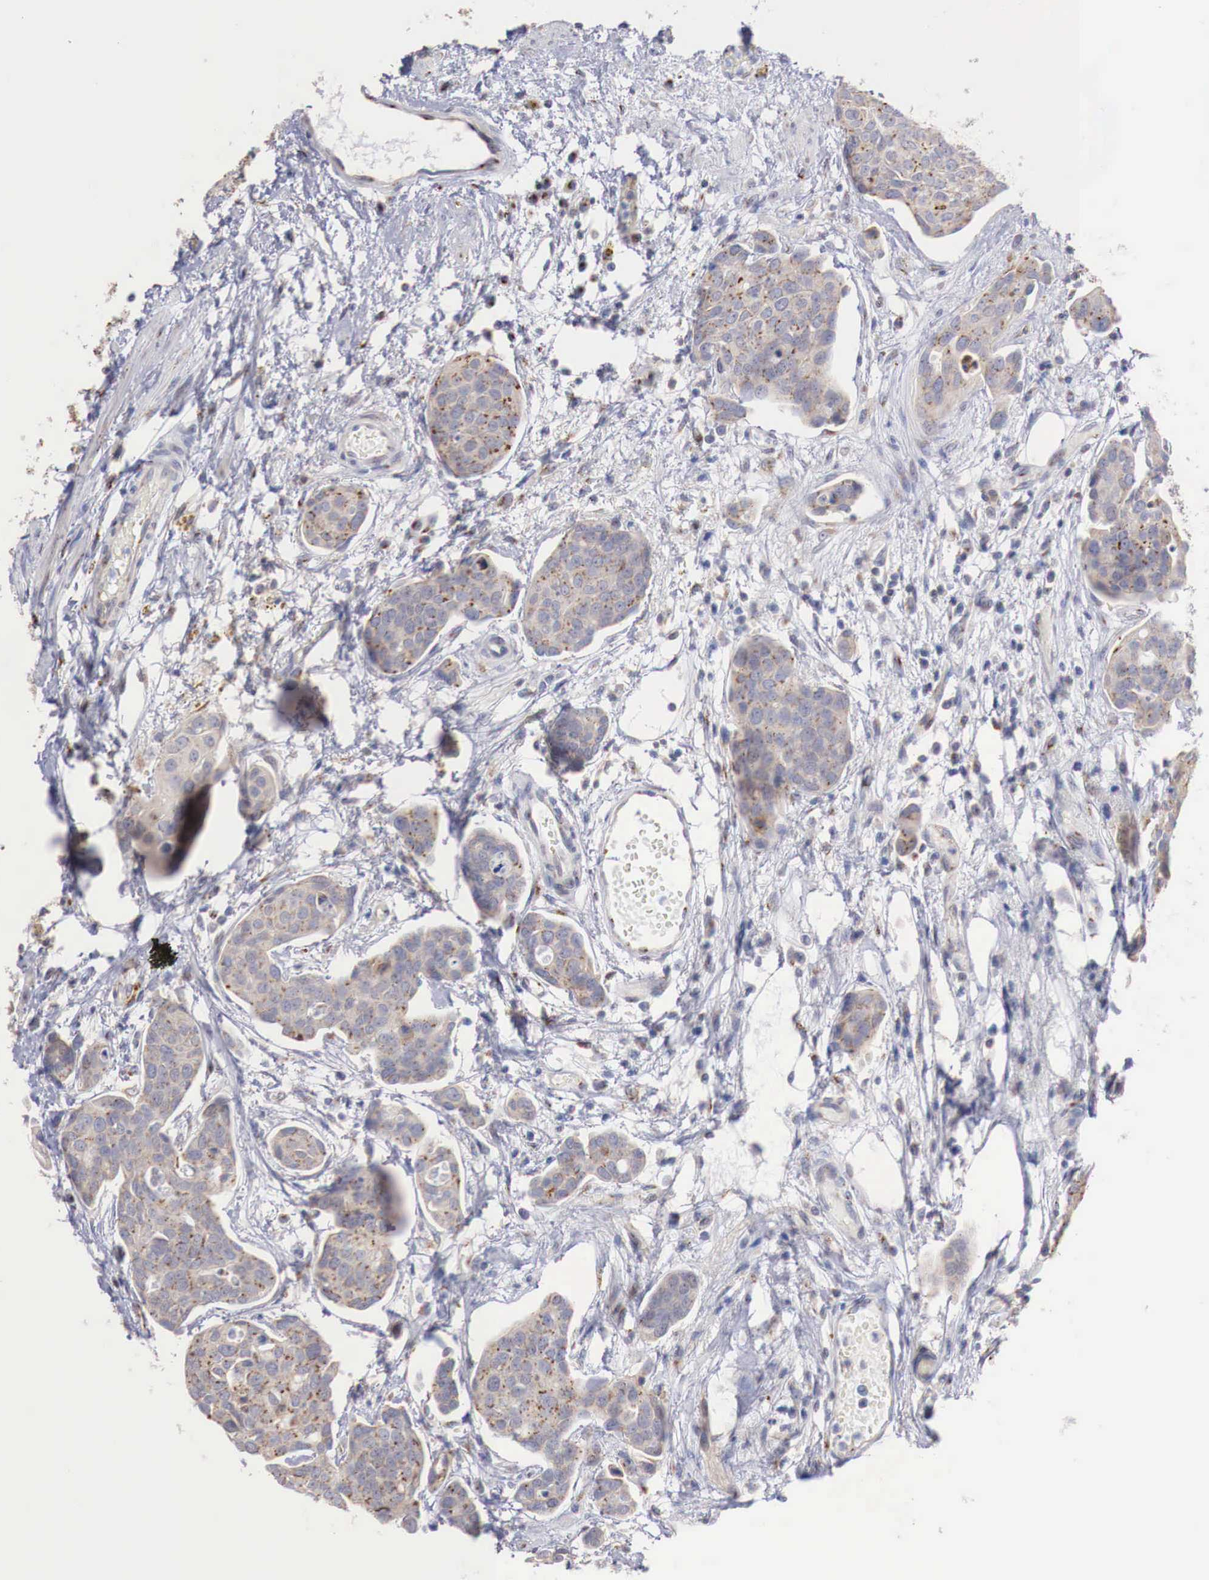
{"staining": {"intensity": "strong", "quantity": "25%-75%", "location": "cytoplasmic/membranous"}, "tissue": "urothelial cancer", "cell_type": "Tumor cells", "image_type": "cancer", "snomed": [{"axis": "morphology", "description": "Urothelial carcinoma, High grade"}, {"axis": "topography", "description": "Urinary bladder"}], "caption": "Protein staining by IHC reveals strong cytoplasmic/membranous staining in about 25%-75% of tumor cells in urothelial cancer.", "gene": "SYAP1", "patient": {"sex": "male", "age": 78}}